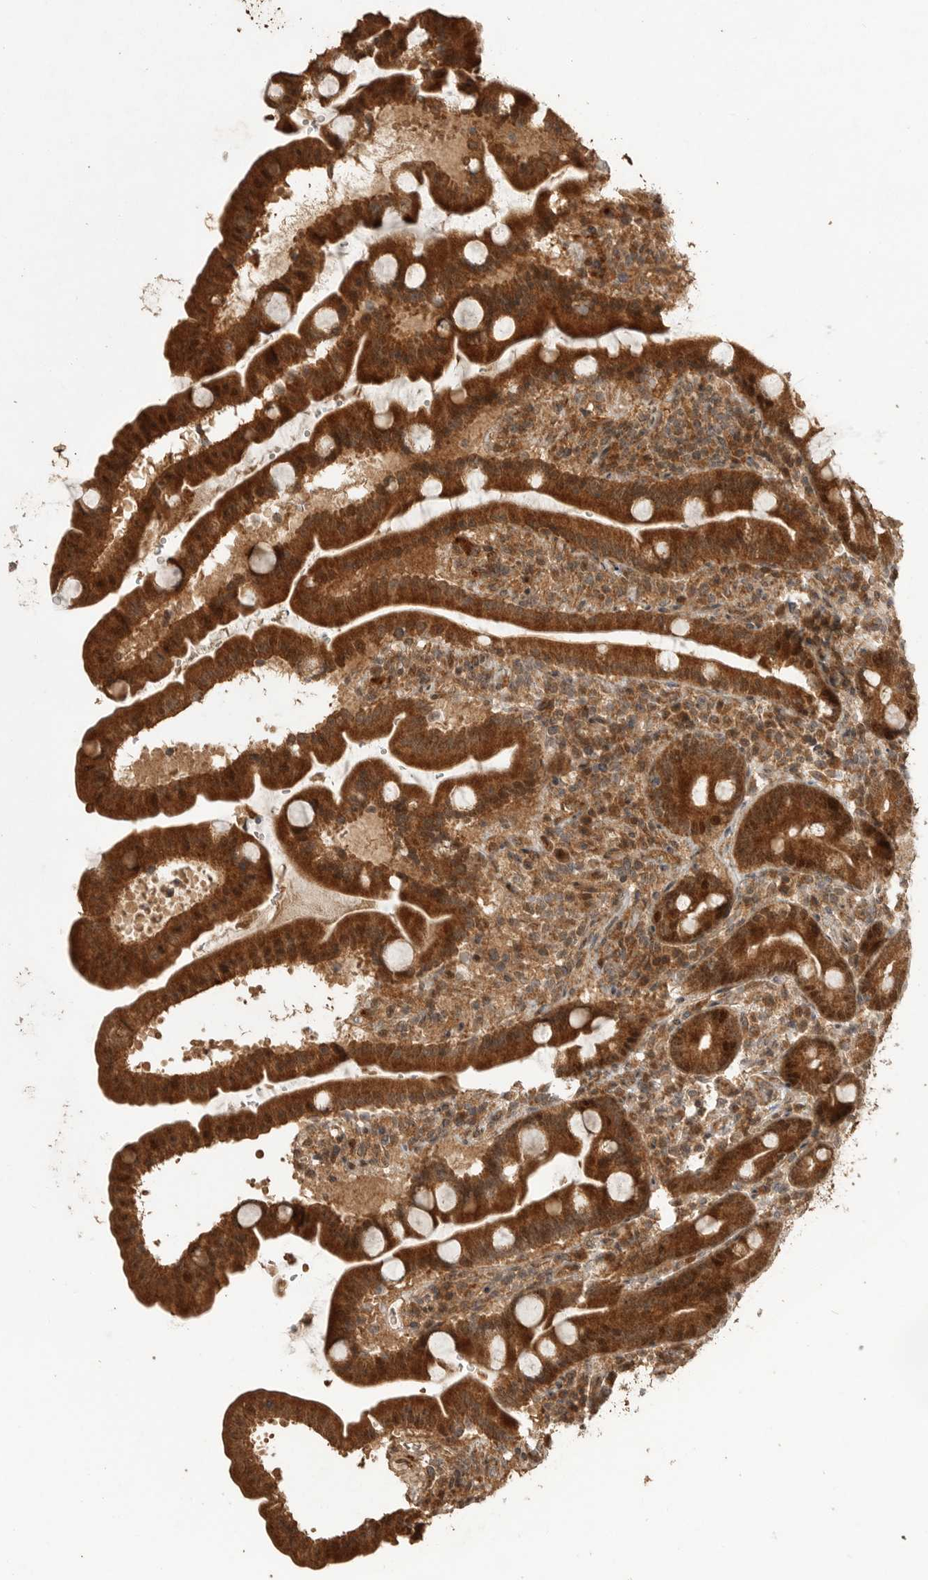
{"staining": {"intensity": "strong", "quantity": ">75%", "location": "cytoplasmic/membranous,nuclear"}, "tissue": "duodenum", "cell_type": "Glandular cells", "image_type": "normal", "snomed": [{"axis": "morphology", "description": "Normal tissue, NOS"}, {"axis": "topography", "description": "Duodenum"}], "caption": "Brown immunohistochemical staining in unremarkable human duodenum demonstrates strong cytoplasmic/membranous,nuclear expression in approximately >75% of glandular cells. (DAB IHC, brown staining for protein, blue staining for nuclei).", "gene": "BOC", "patient": {"sex": "male", "age": 54}}